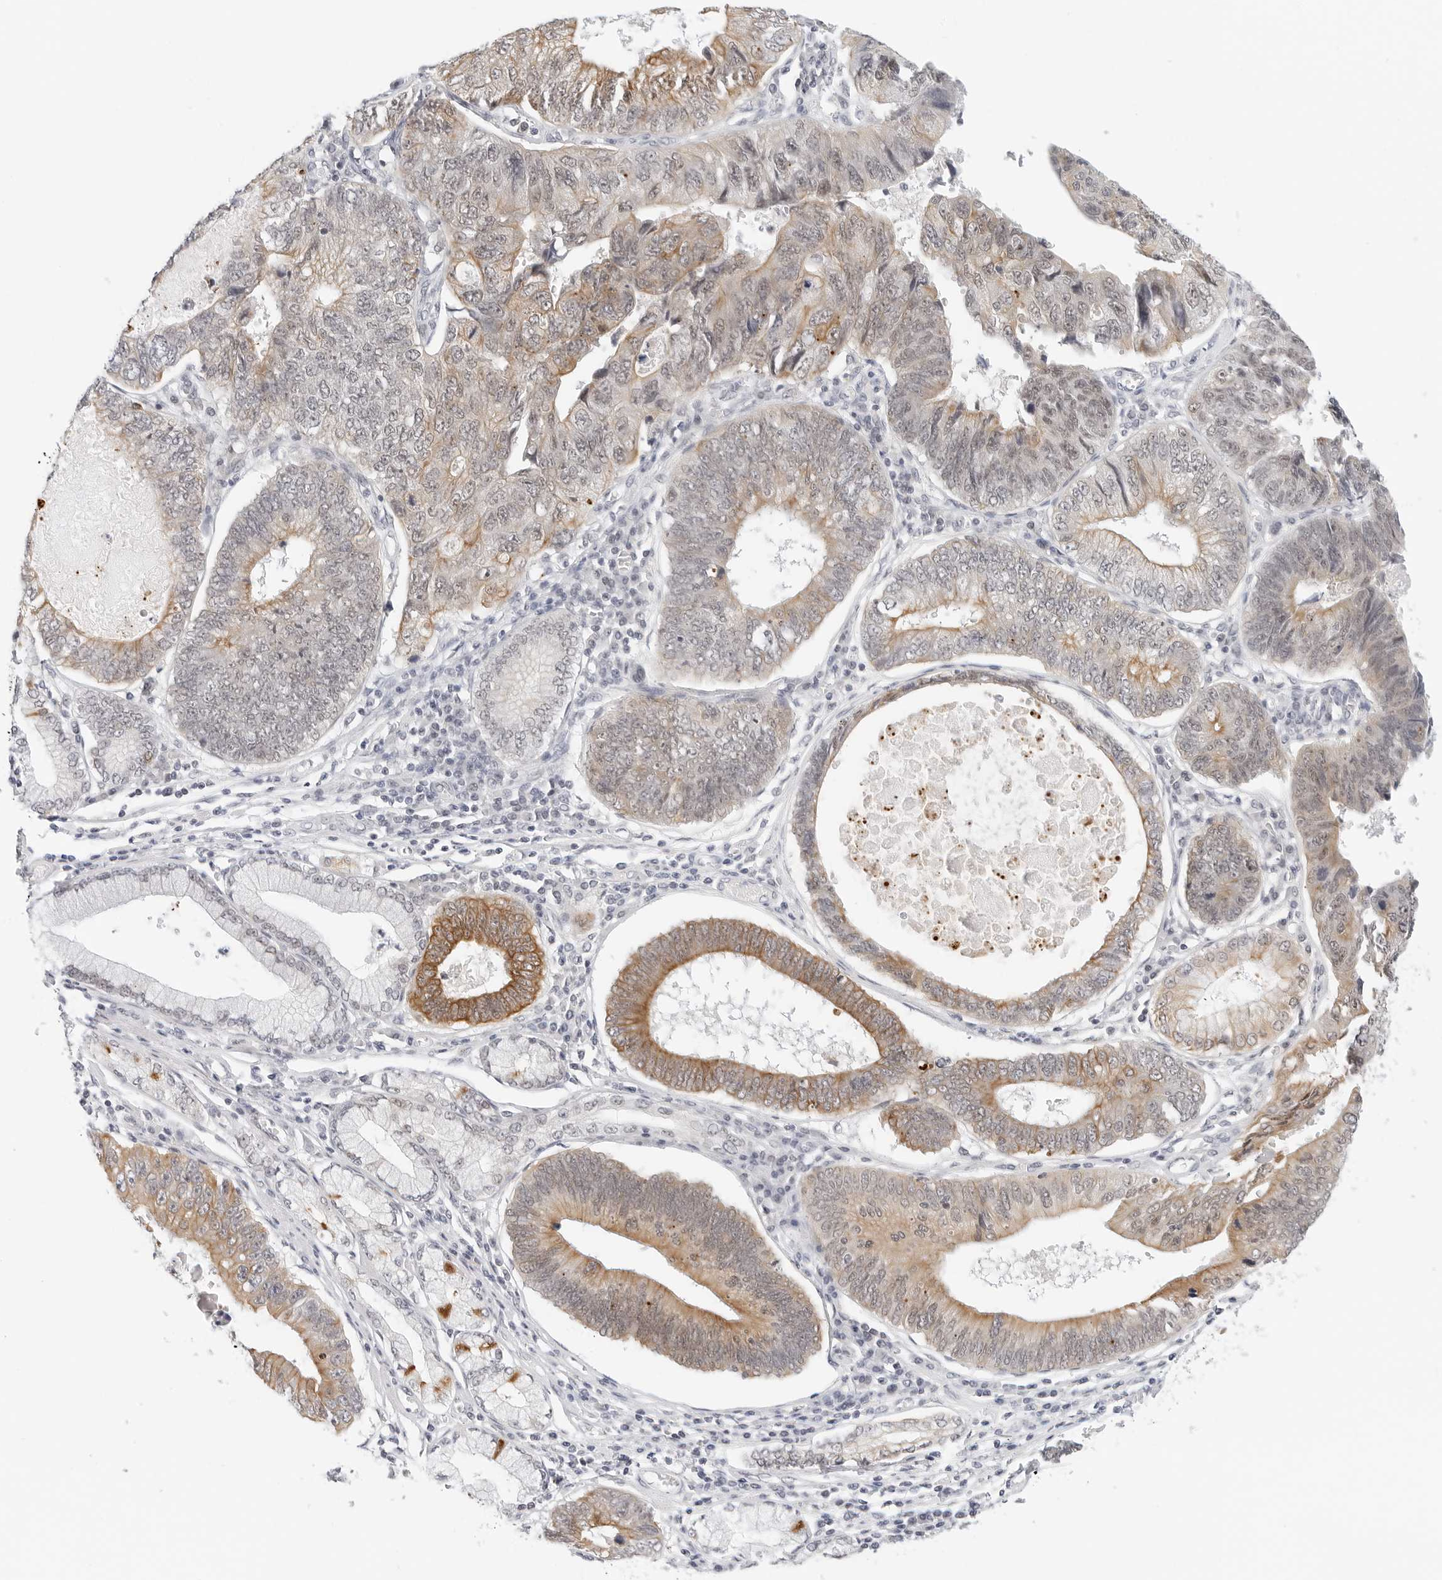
{"staining": {"intensity": "moderate", "quantity": ">75%", "location": "cytoplasmic/membranous"}, "tissue": "stomach cancer", "cell_type": "Tumor cells", "image_type": "cancer", "snomed": [{"axis": "morphology", "description": "Adenocarcinoma, NOS"}, {"axis": "topography", "description": "Stomach"}], "caption": "Immunohistochemical staining of stomach adenocarcinoma shows moderate cytoplasmic/membranous protein positivity in approximately >75% of tumor cells.", "gene": "TSEN2", "patient": {"sex": "male", "age": 59}}